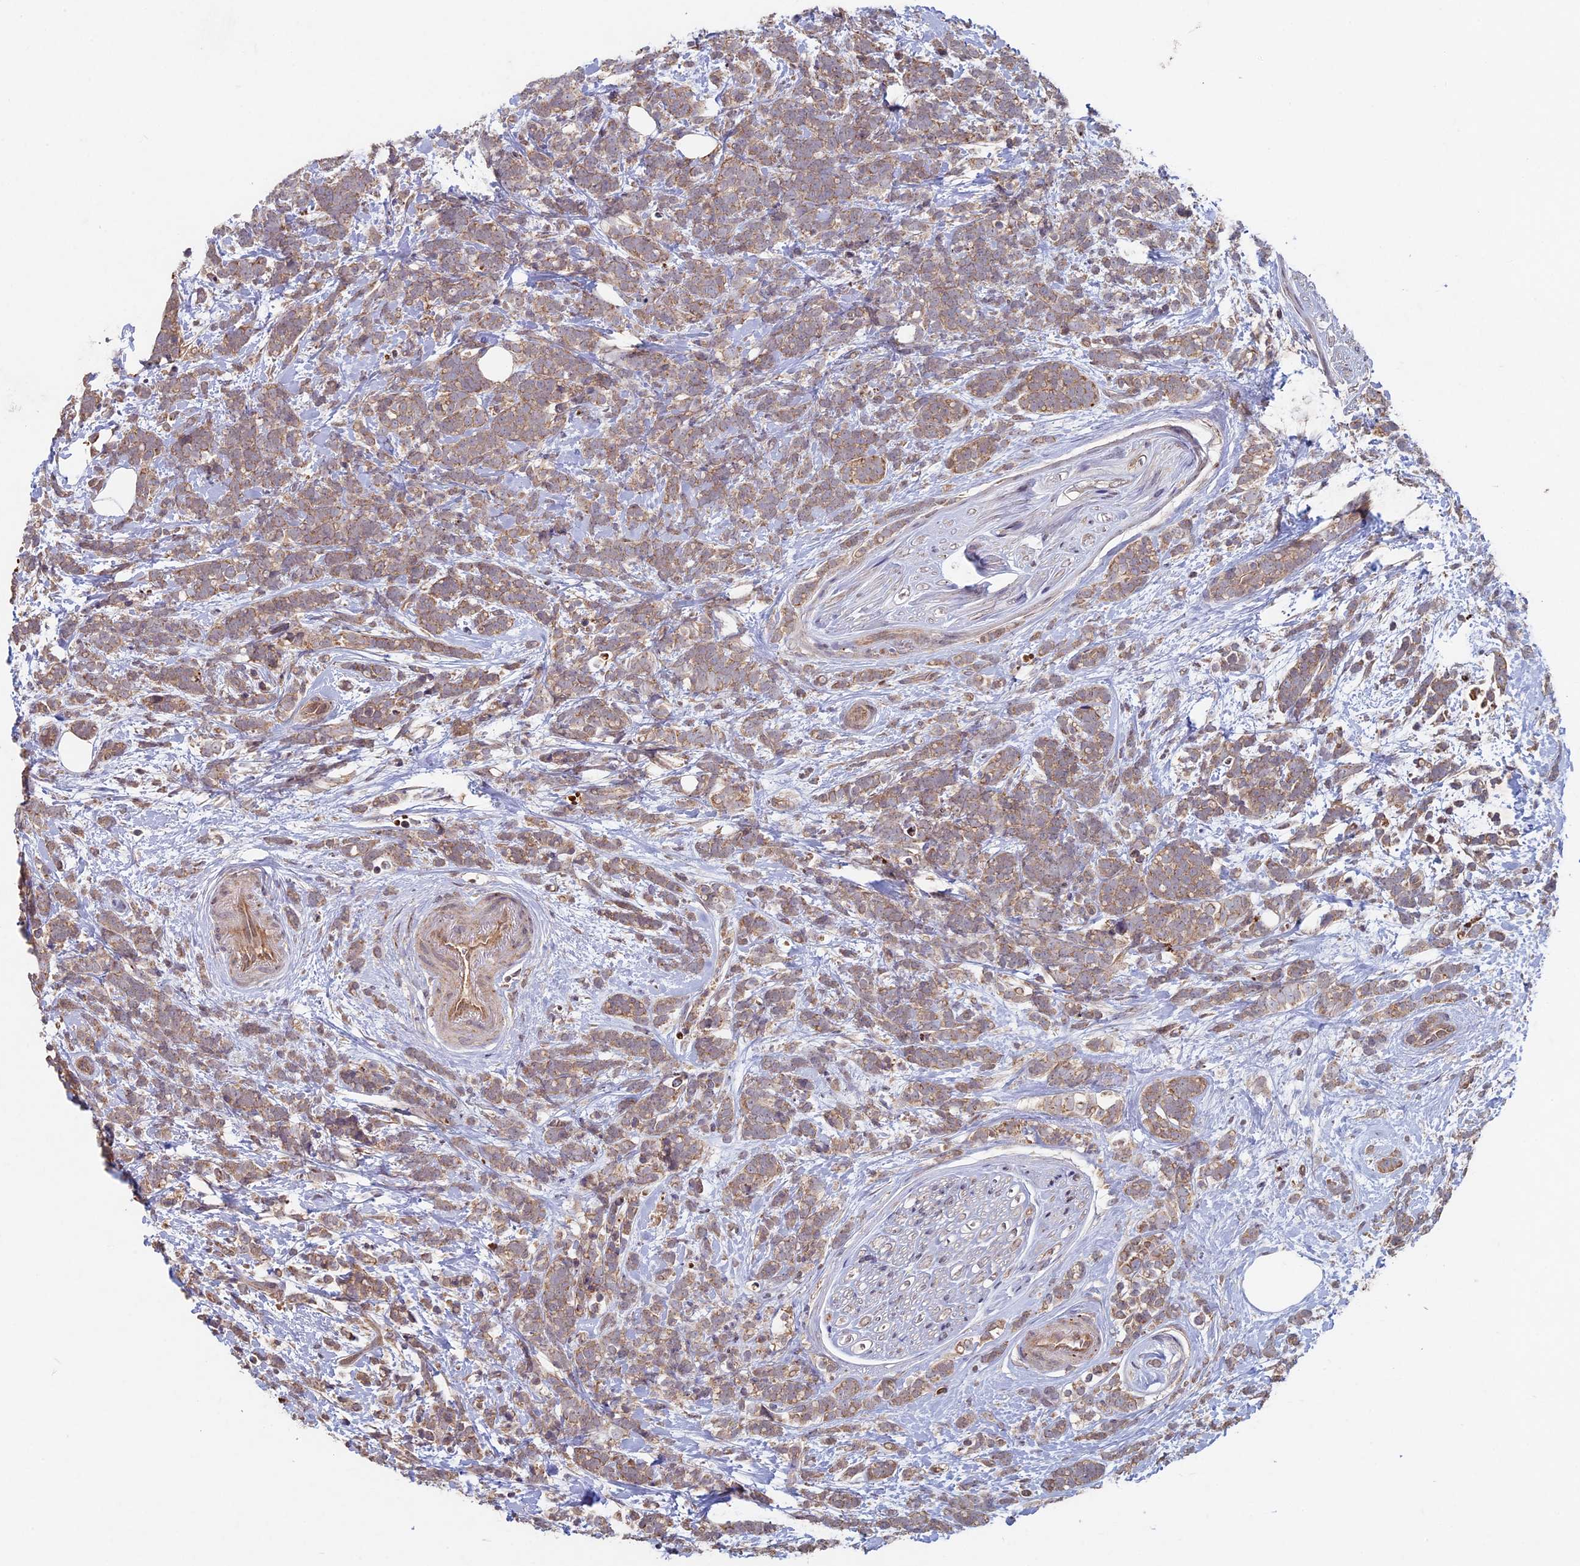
{"staining": {"intensity": "moderate", "quantity": ">75%", "location": "cytoplasmic/membranous"}, "tissue": "breast cancer", "cell_type": "Tumor cells", "image_type": "cancer", "snomed": [{"axis": "morphology", "description": "Lobular carcinoma"}, {"axis": "topography", "description": "Breast"}], "caption": "Tumor cells display medium levels of moderate cytoplasmic/membranous expression in approximately >75% of cells in human breast cancer (lobular carcinoma).", "gene": "RCCD1", "patient": {"sex": "female", "age": 58}}